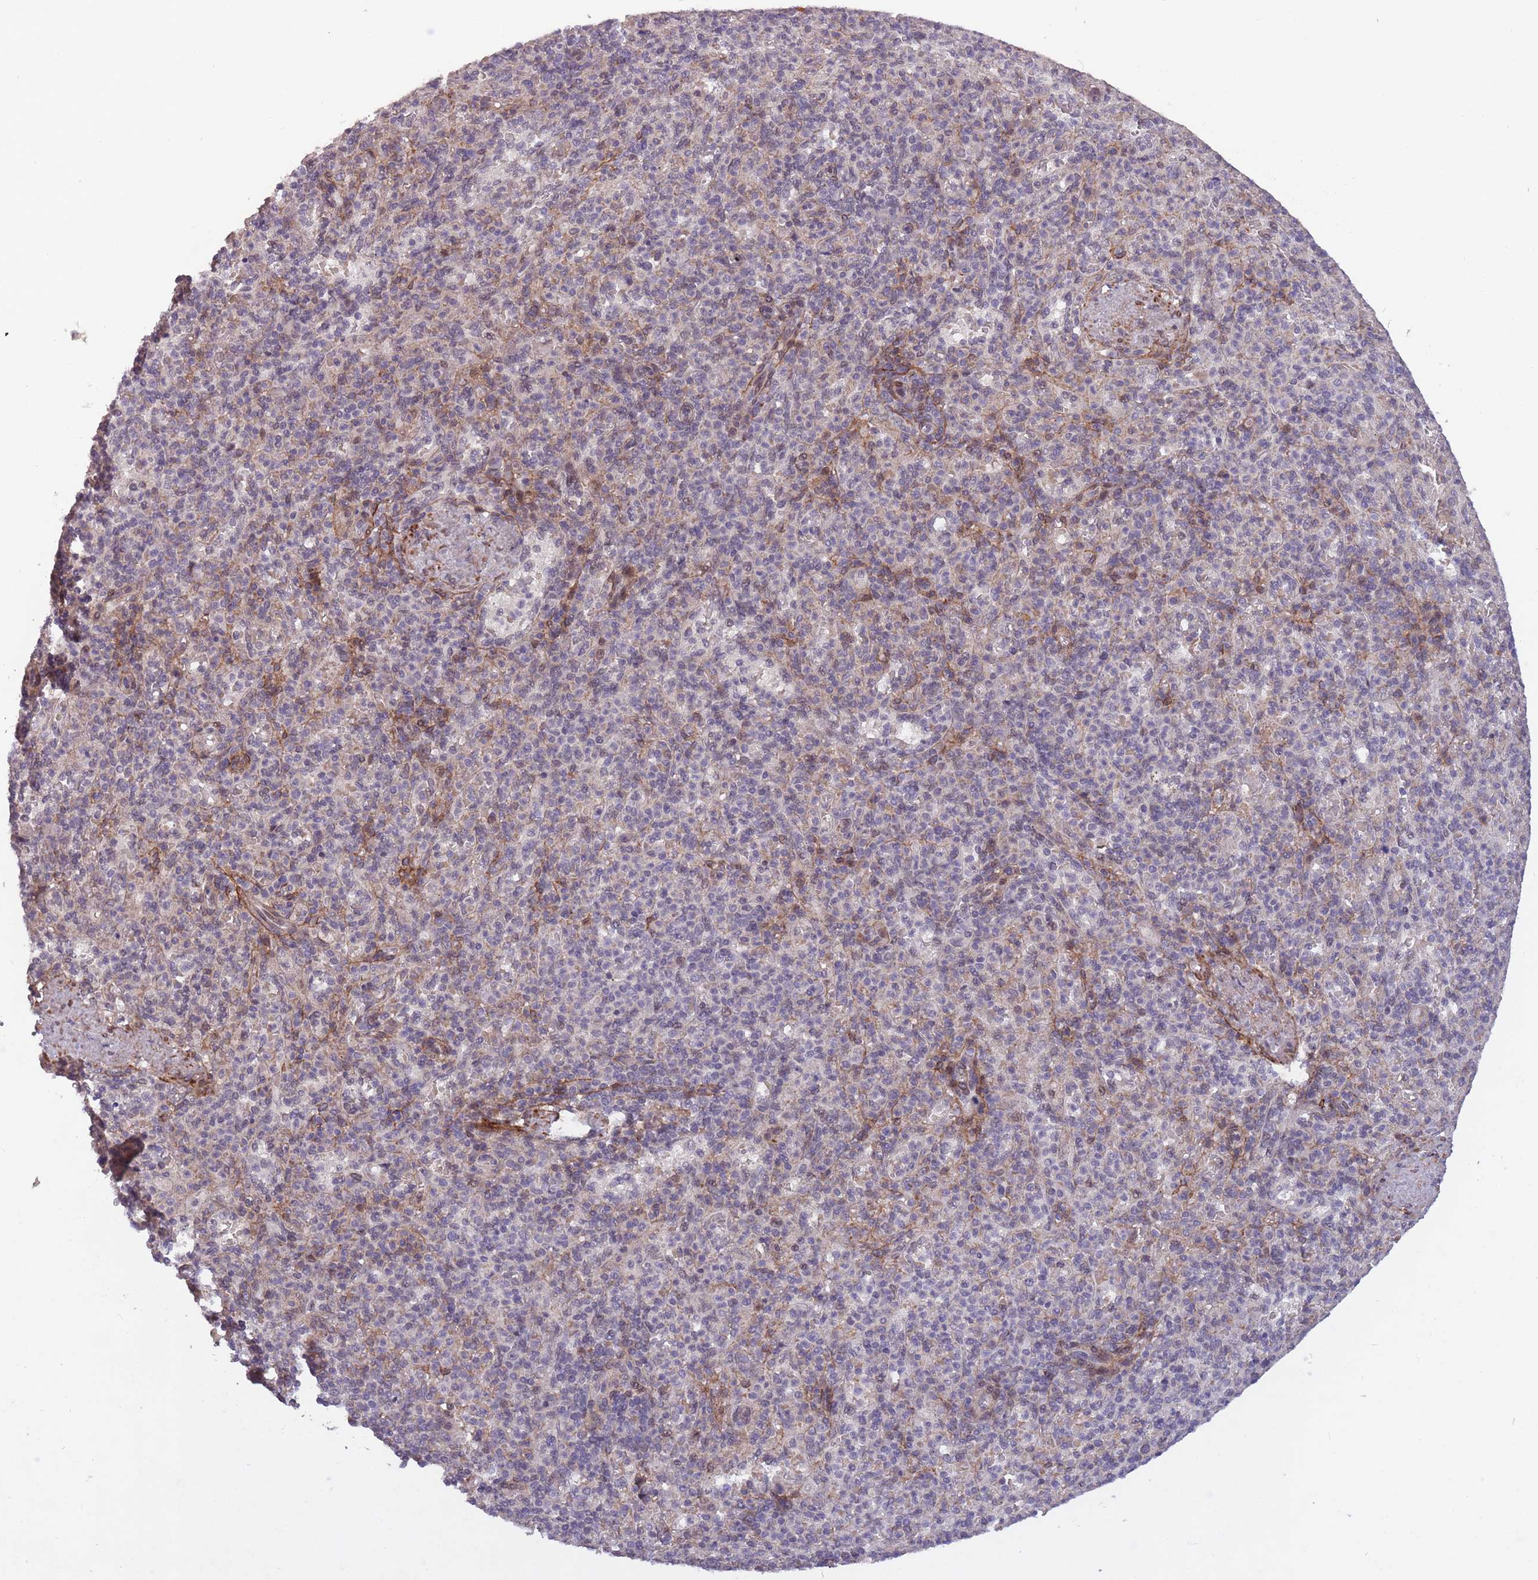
{"staining": {"intensity": "negative", "quantity": "none", "location": "none"}, "tissue": "spleen", "cell_type": "Cells in red pulp", "image_type": "normal", "snomed": [{"axis": "morphology", "description": "Normal tissue, NOS"}, {"axis": "topography", "description": "Spleen"}], "caption": "Histopathology image shows no significant protein expression in cells in red pulp of benign spleen. Nuclei are stained in blue.", "gene": "CBX6", "patient": {"sex": "female", "age": 74}}